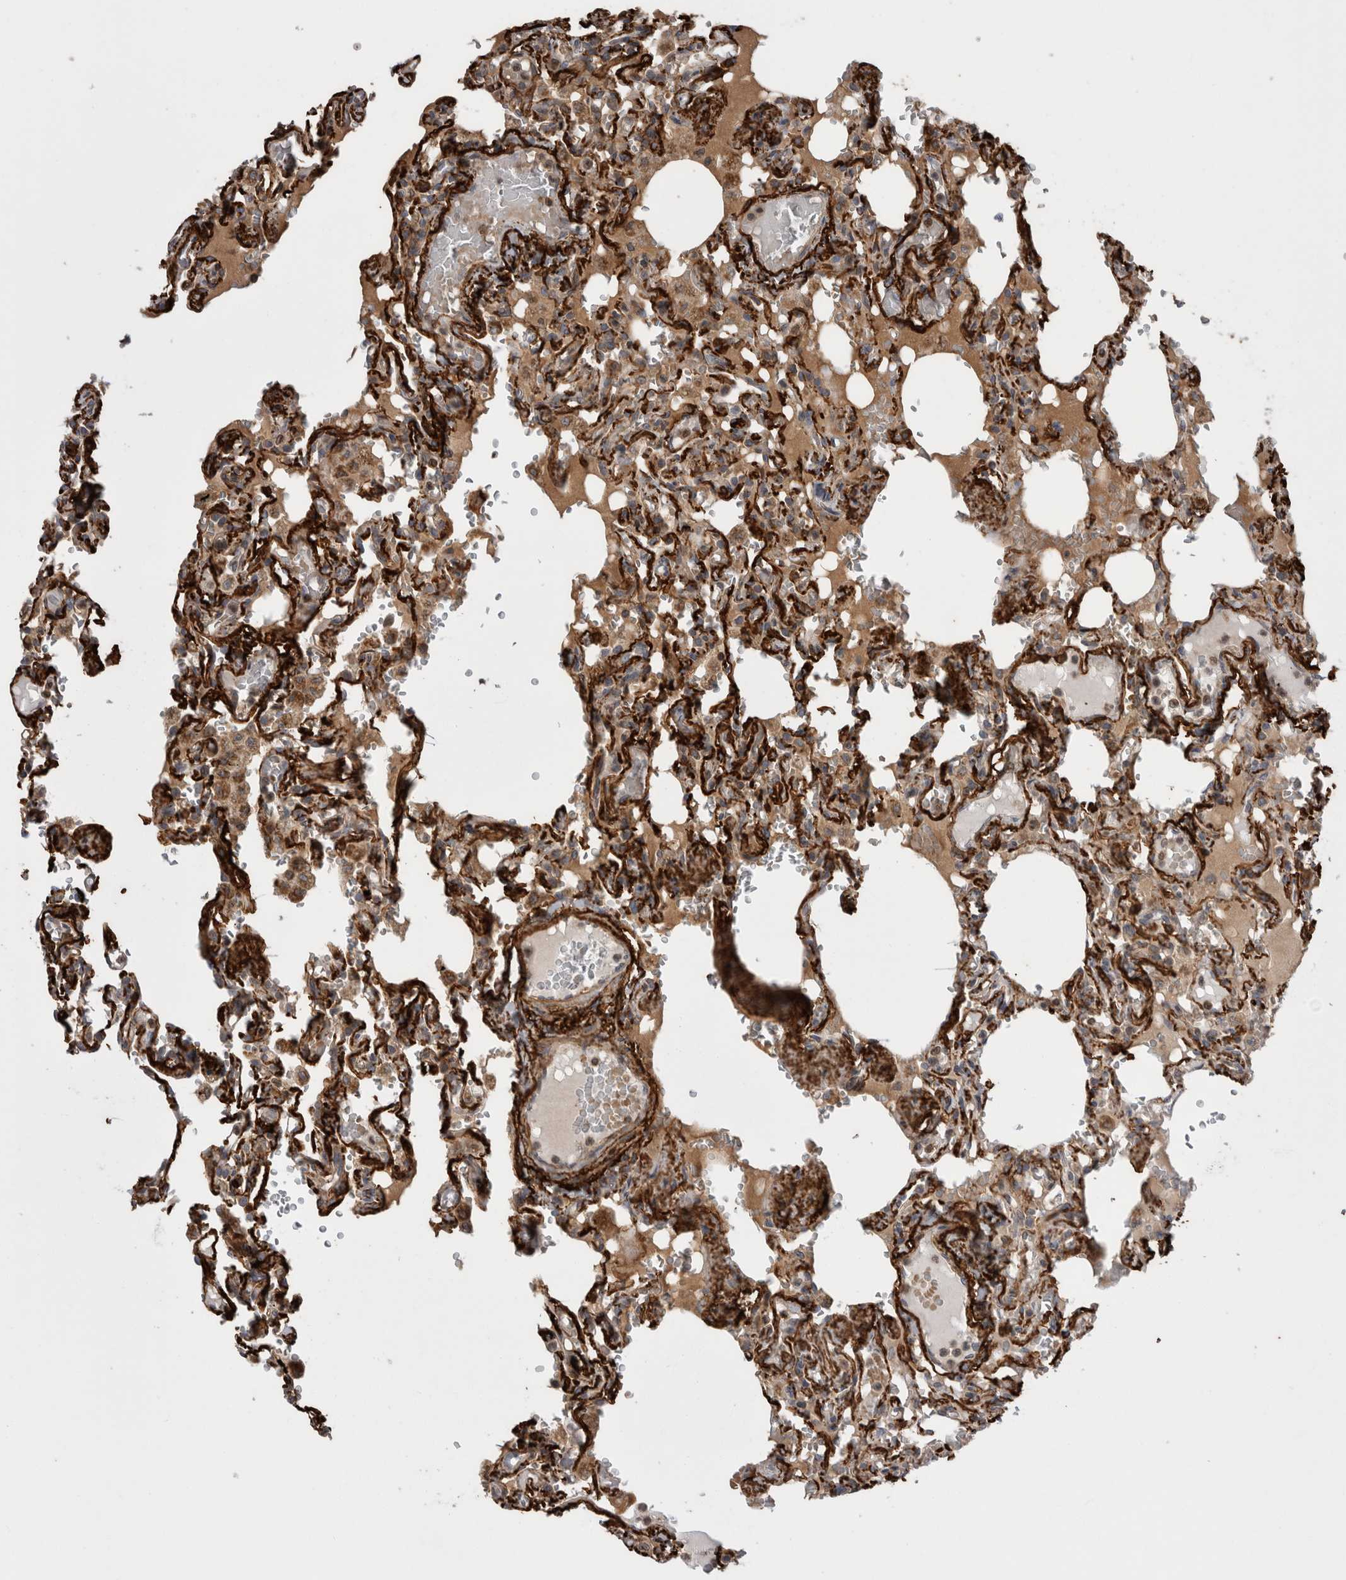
{"staining": {"intensity": "weak", "quantity": "<25%", "location": "cytoplasmic/membranous"}, "tissue": "lung", "cell_type": "Alveolar cells", "image_type": "normal", "snomed": [{"axis": "morphology", "description": "Normal tissue, NOS"}, {"axis": "topography", "description": "Lung"}], "caption": "DAB immunohistochemical staining of unremarkable human lung exhibits no significant staining in alveolar cells.", "gene": "DARS2", "patient": {"sex": "male", "age": 21}}